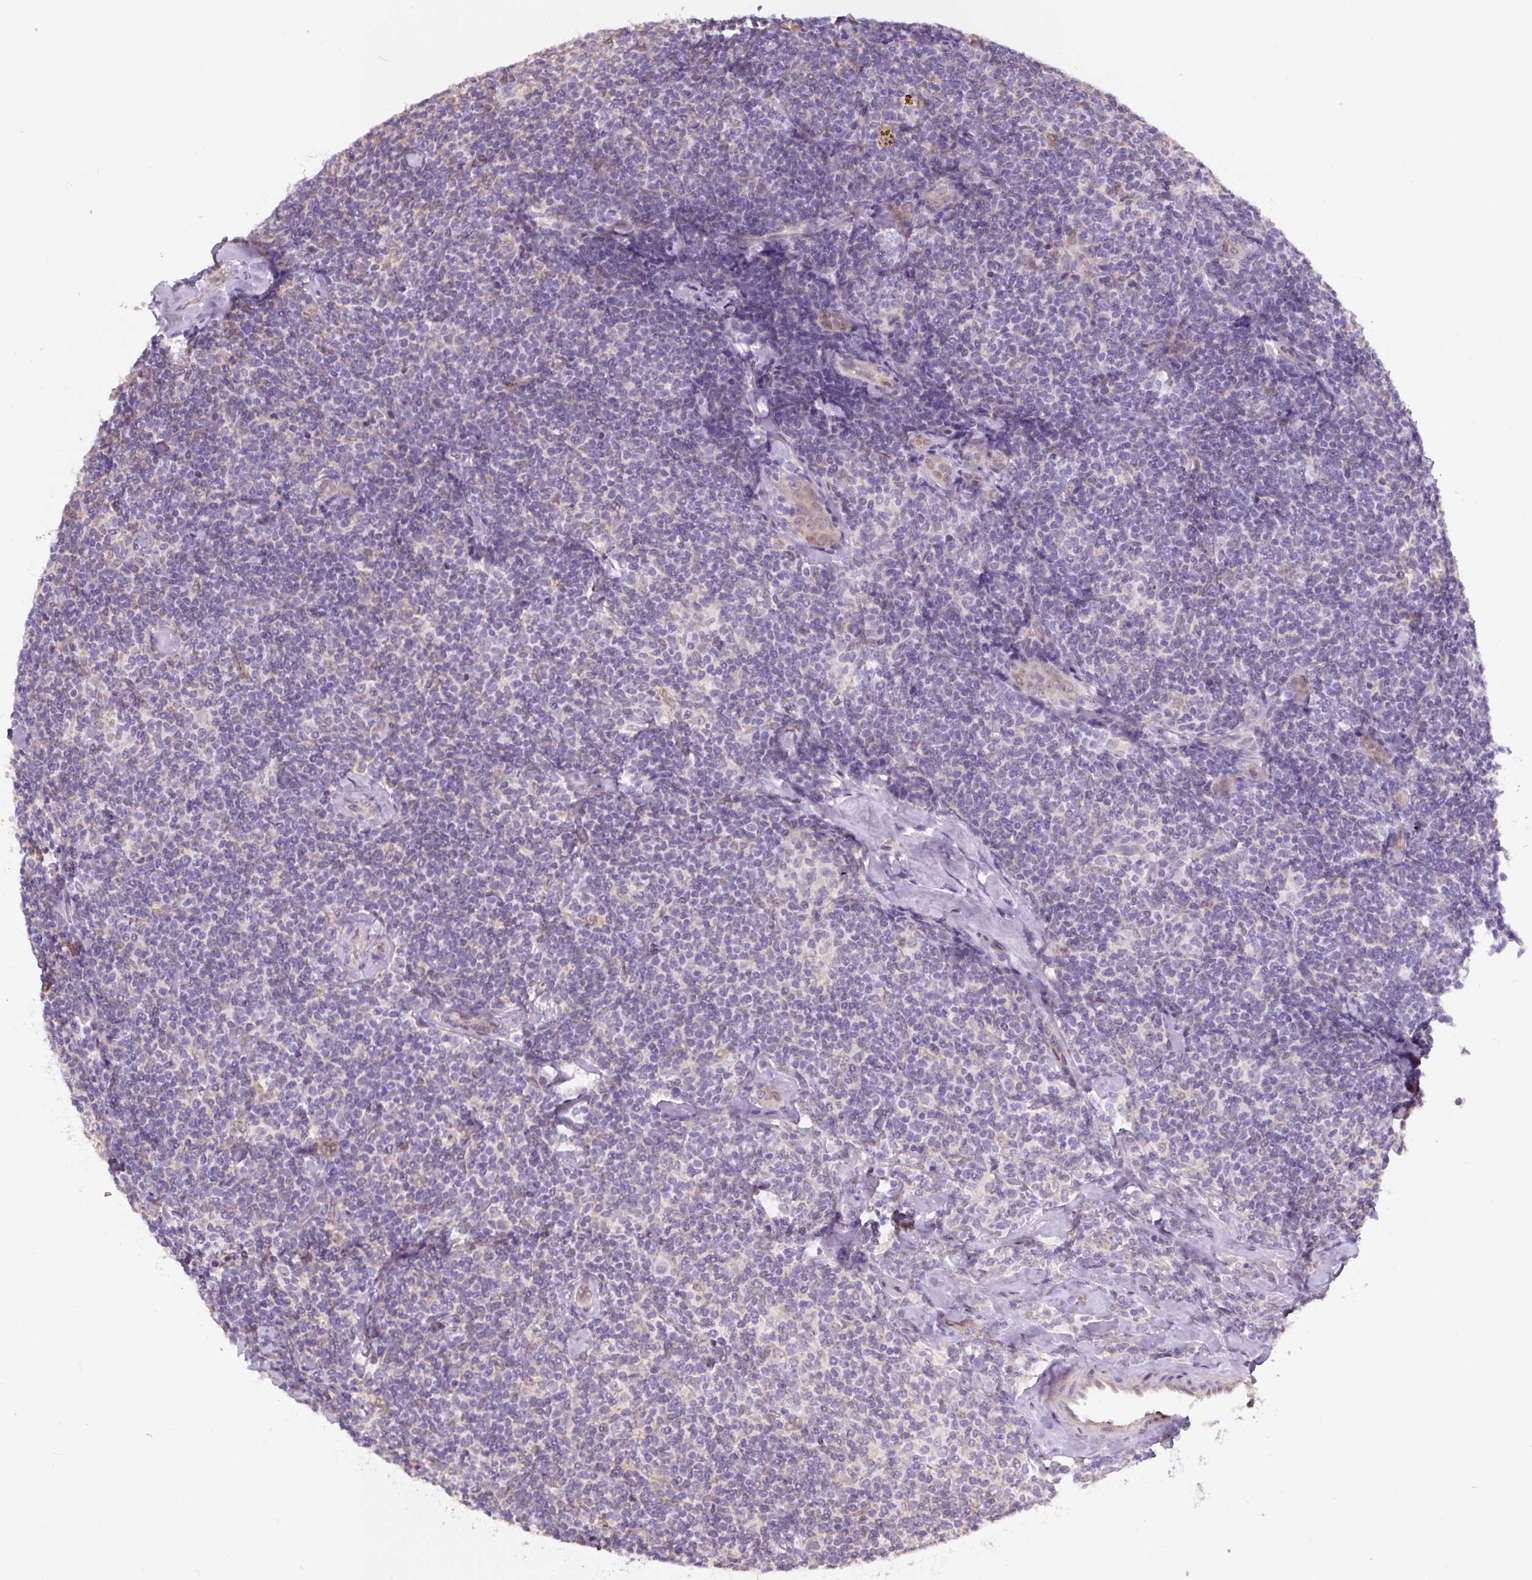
{"staining": {"intensity": "negative", "quantity": "none", "location": "none"}, "tissue": "lymphoma", "cell_type": "Tumor cells", "image_type": "cancer", "snomed": [{"axis": "morphology", "description": "Malignant lymphoma, non-Hodgkin's type, Low grade"}, {"axis": "topography", "description": "Lymph node"}], "caption": "There is no significant expression in tumor cells of lymphoma.", "gene": "ASRGL1", "patient": {"sex": "female", "age": 56}}